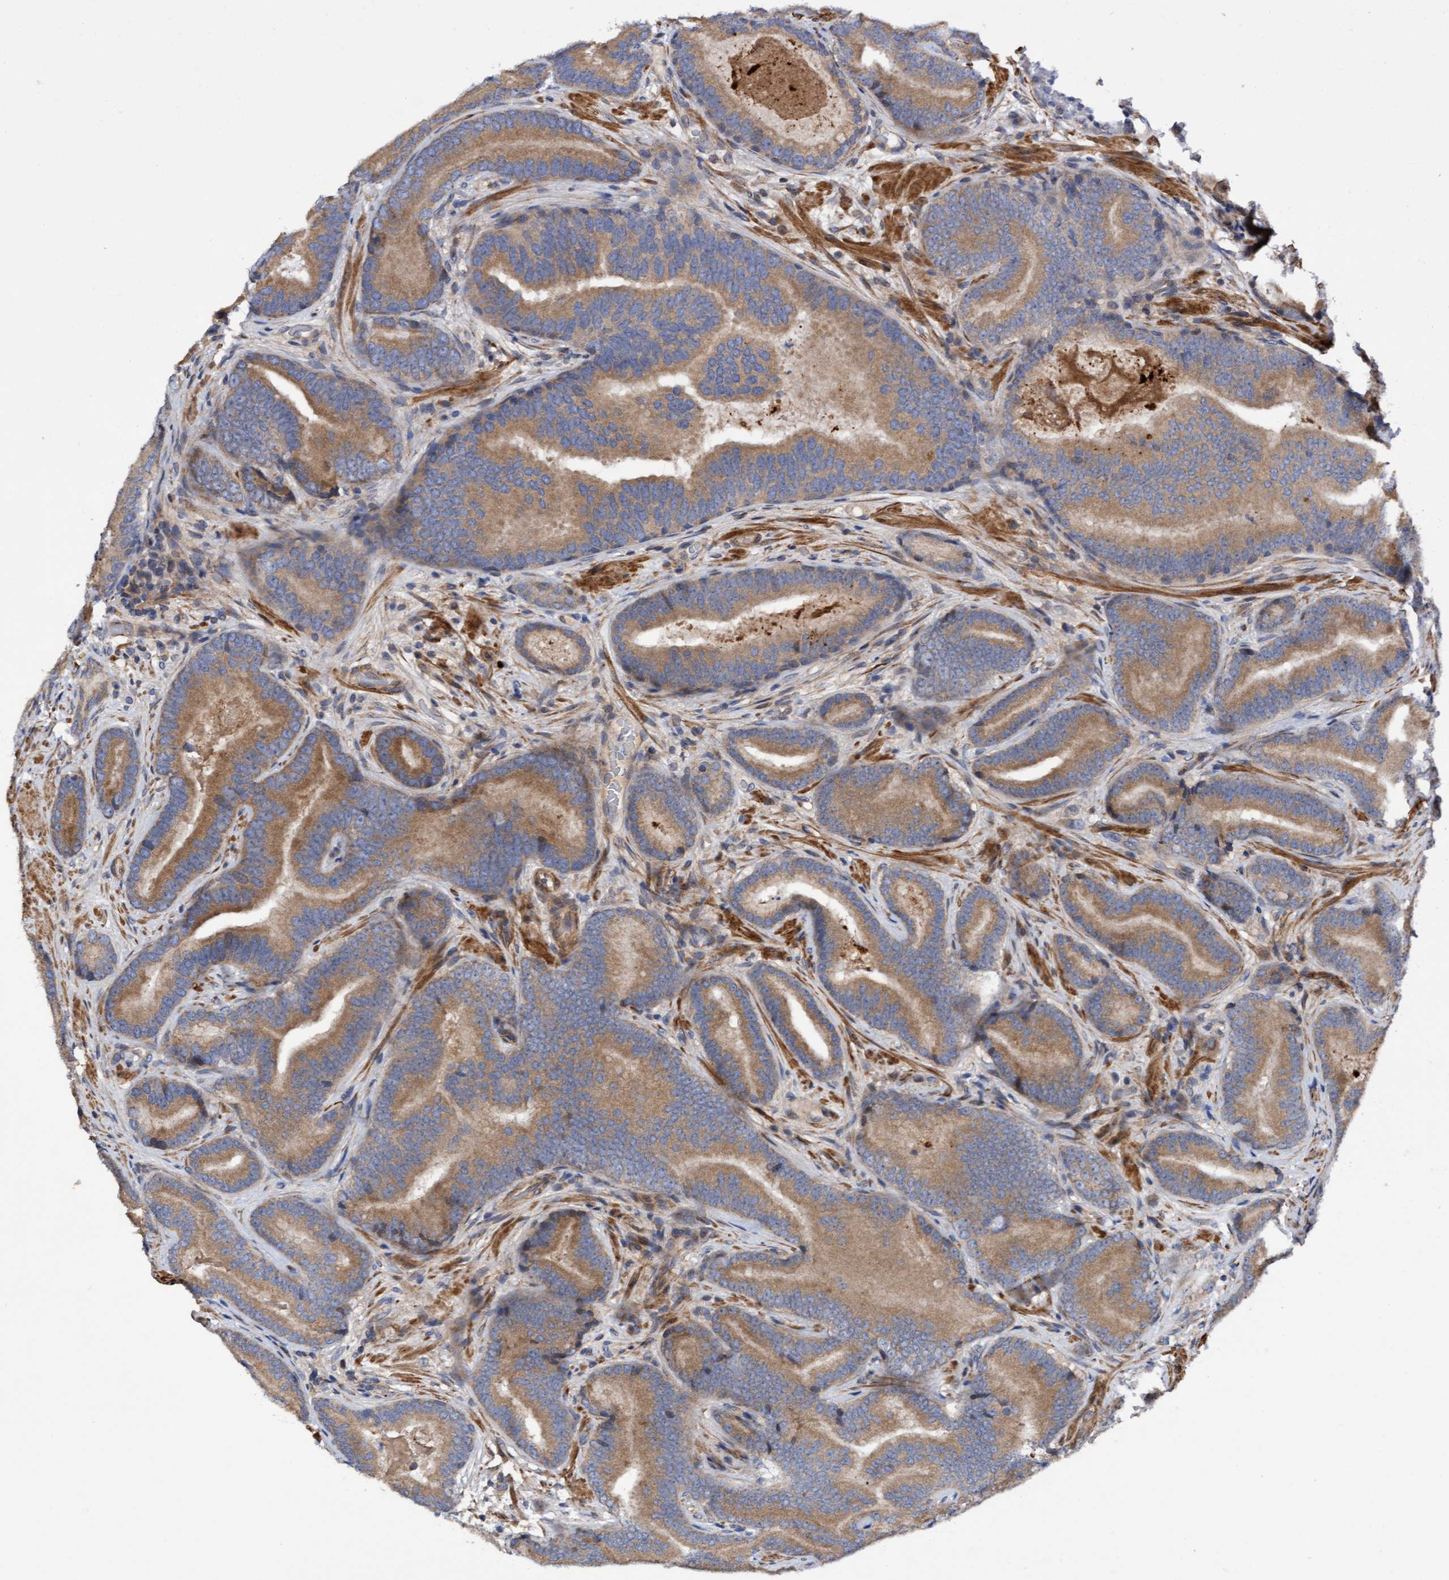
{"staining": {"intensity": "moderate", "quantity": ">75%", "location": "cytoplasmic/membranous"}, "tissue": "prostate cancer", "cell_type": "Tumor cells", "image_type": "cancer", "snomed": [{"axis": "morphology", "description": "Adenocarcinoma, High grade"}, {"axis": "topography", "description": "Prostate"}], "caption": "Immunohistochemistry (DAB (3,3'-diaminobenzidine)) staining of human adenocarcinoma (high-grade) (prostate) demonstrates moderate cytoplasmic/membranous protein staining in about >75% of tumor cells.", "gene": "ELP5", "patient": {"sex": "male", "age": 55}}